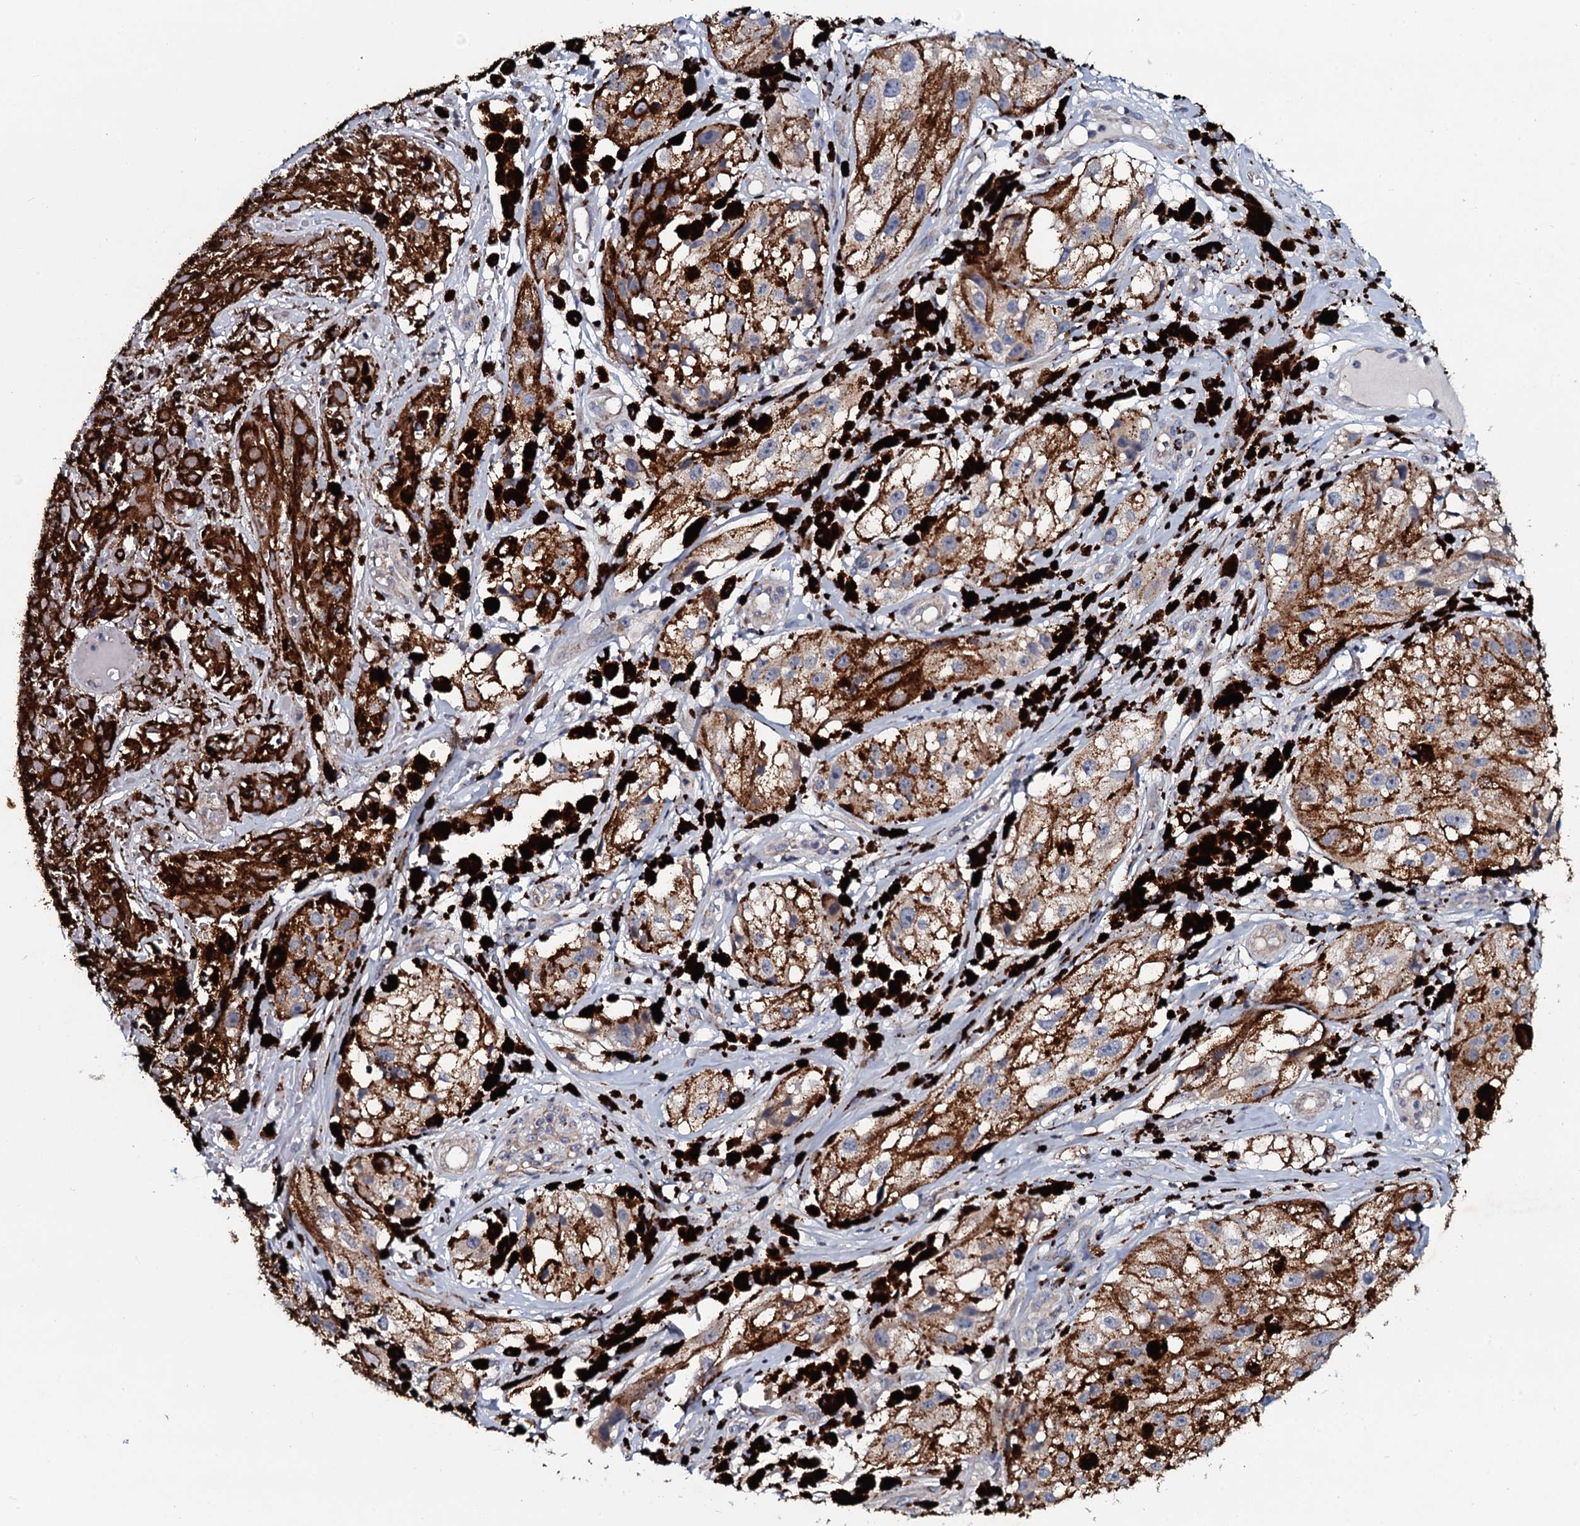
{"staining": {"intensity": "weak", "quantity": "<25%", "location": "cytoplasmic/membranous"}, "tissue": "melanoma", "cell_type": "Tumor cells", "image_type": "cancer", "snomed": [{"axis": "morphology", "description": "Malignant melanoma, NOS"}, {"axis": "topography", "description": "Skin"}], "caption": "DAB immunohistochemical staining of human malignant melanoma demonstrates no significant staining in tumor cells.", "gene": "KCTD4", "patient": {"sex": "male", "age": 88}}